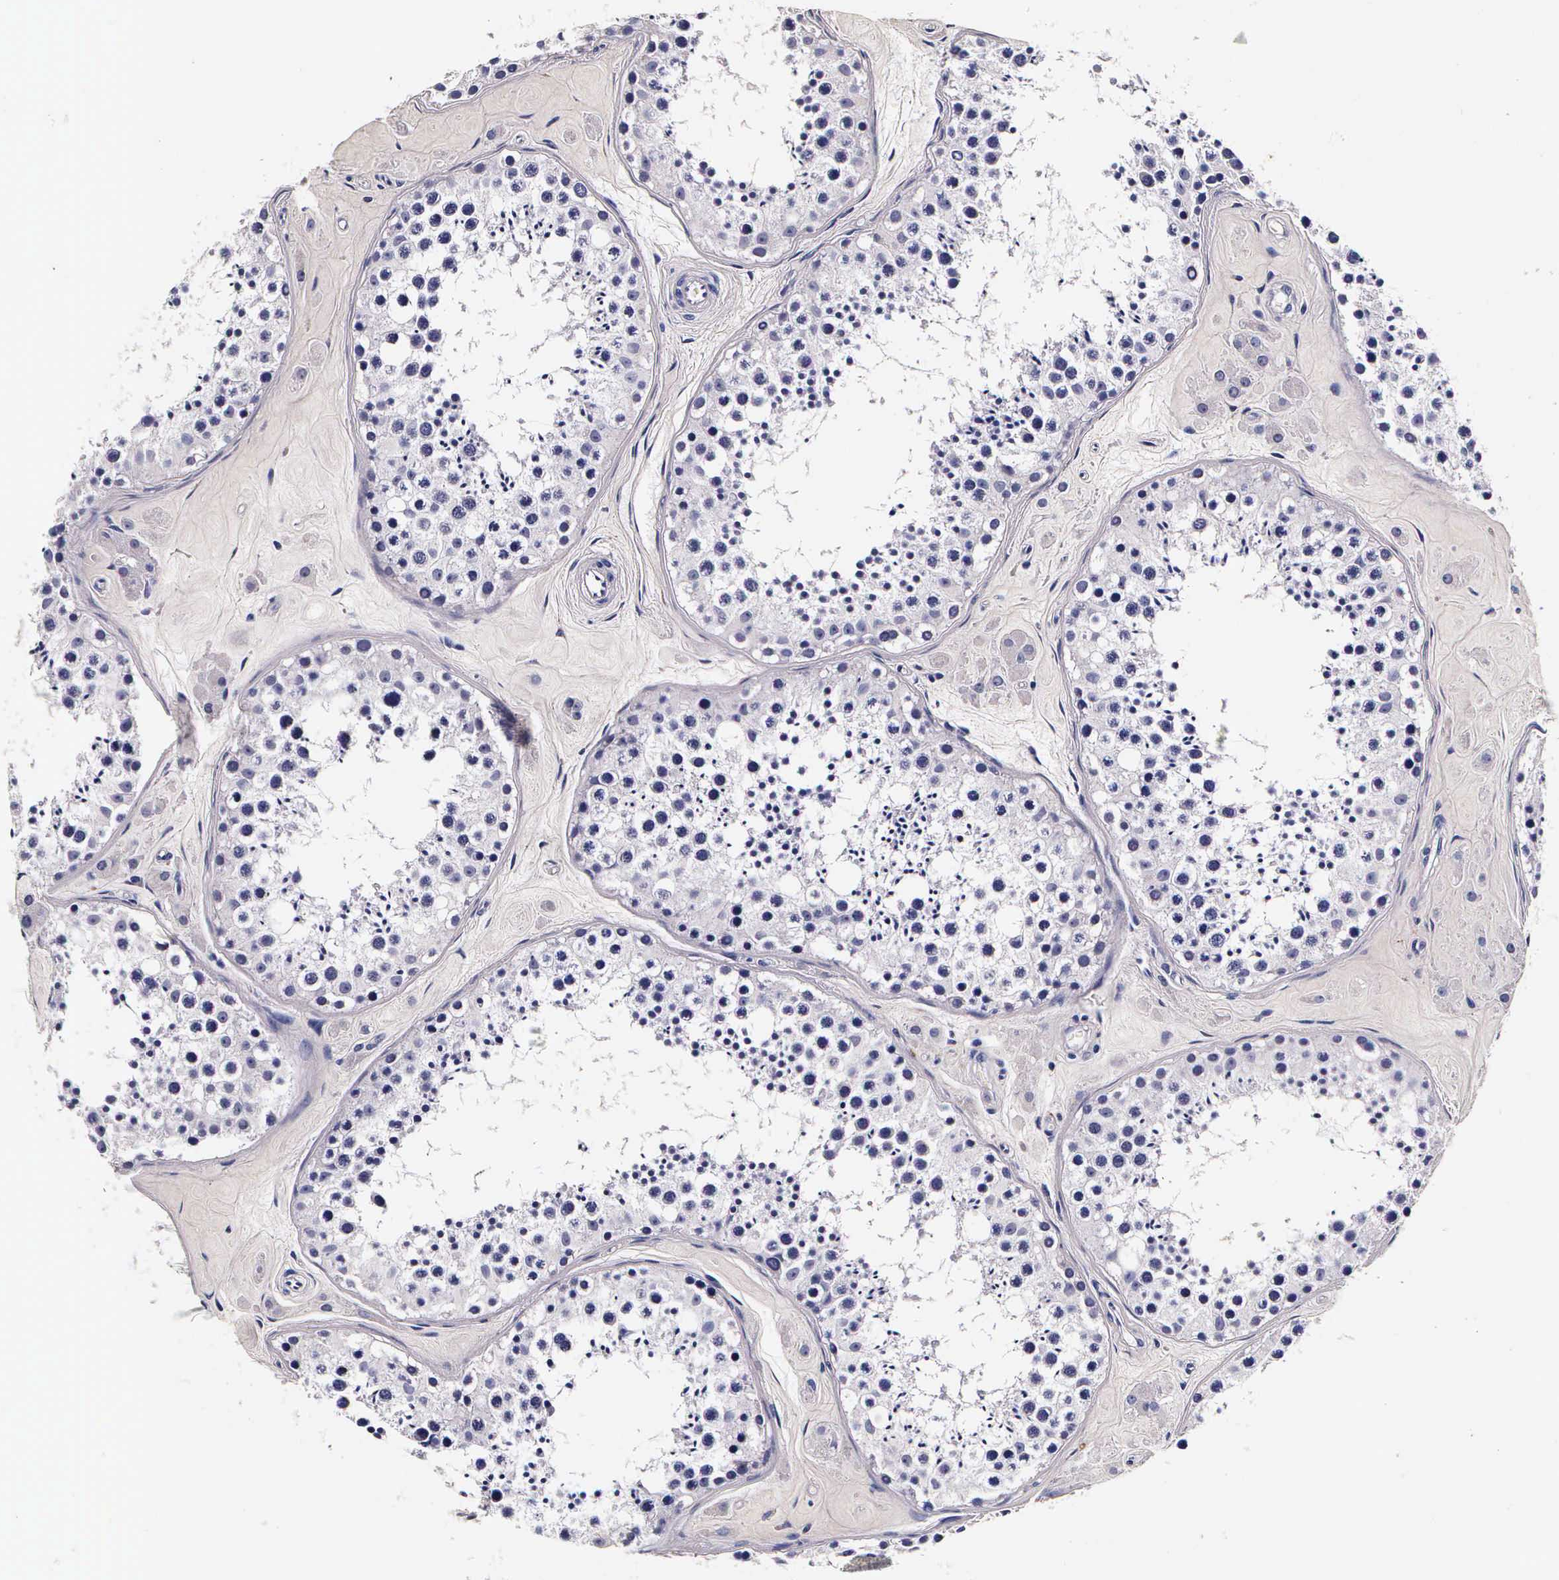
{"staining": {"intensity": "weak", "quantity": "<25%", "location": "cytoplasmic/membranous"}, "tissue": "testis", "cell_type": "Cells in seminiferous ducts", "image_type": "normal", "snomed": [{"axis": "morphology", "description": "Normal tissue, NOS"}, {"axis": "topography", "description": "Testis"}], "caption": "The photomicrograph reveals no significant staining in cells in seminiferous ducts of testis.", "gene": "CTSB", "patient": {"sex": "male", "age": 38}}